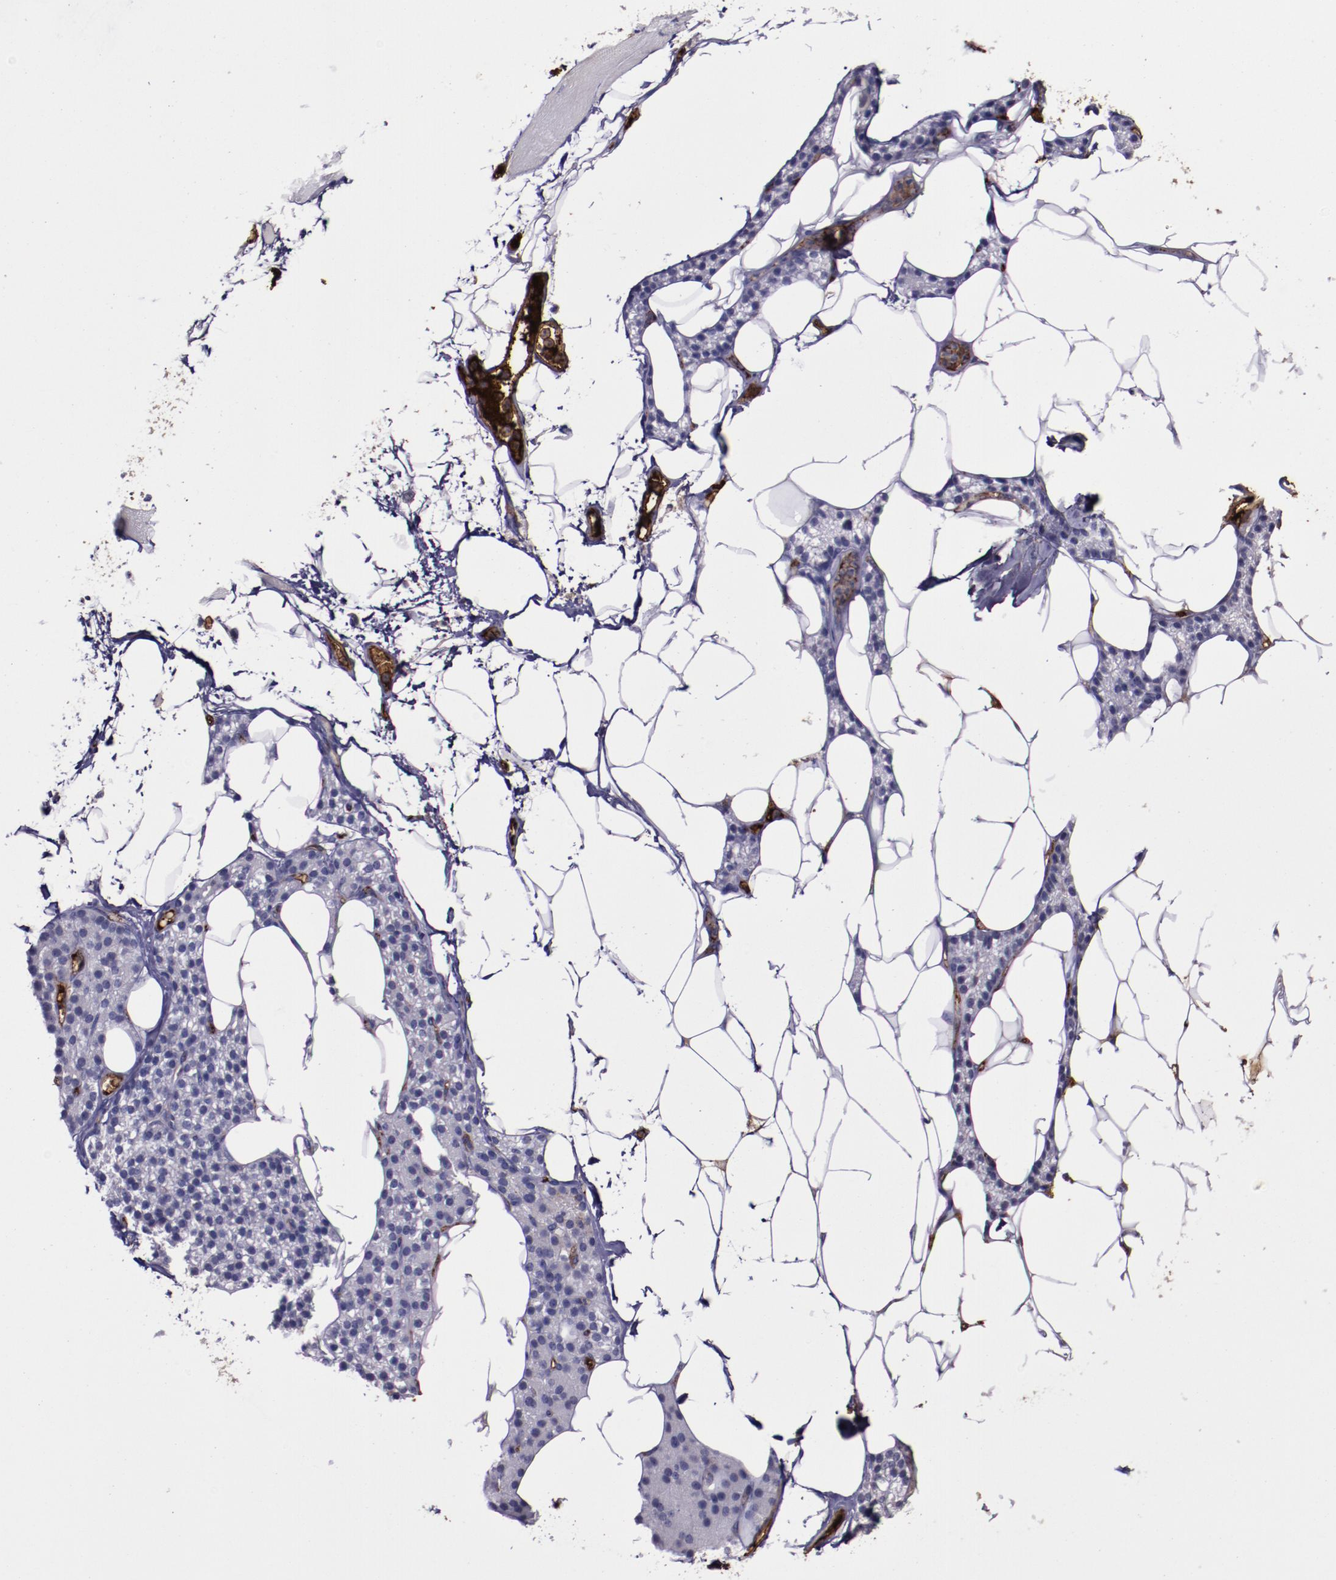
{"staining": {"intensity": "weak", "quantity": "<25%", "location": "cytoplasmic/membranous"}, "tissue": "skeletal muscle", "cell_type": "Myocytes", "image_type": "normal", "snomed": [{"axis": "morphology", "description": "Normal tissue, NOS"}, {"axis": "topography", "description": "Skeletal muscle"}, {"axis": "topography", "description": "Parathyroid gland"}], "caption": "A high-resolution photomicrograph shows IHC staining of normal skeletal muscle, which reveals no significant positivity in myocytes.", "gene": "A2M", "patient": {"sex": "female", "age": 37}}